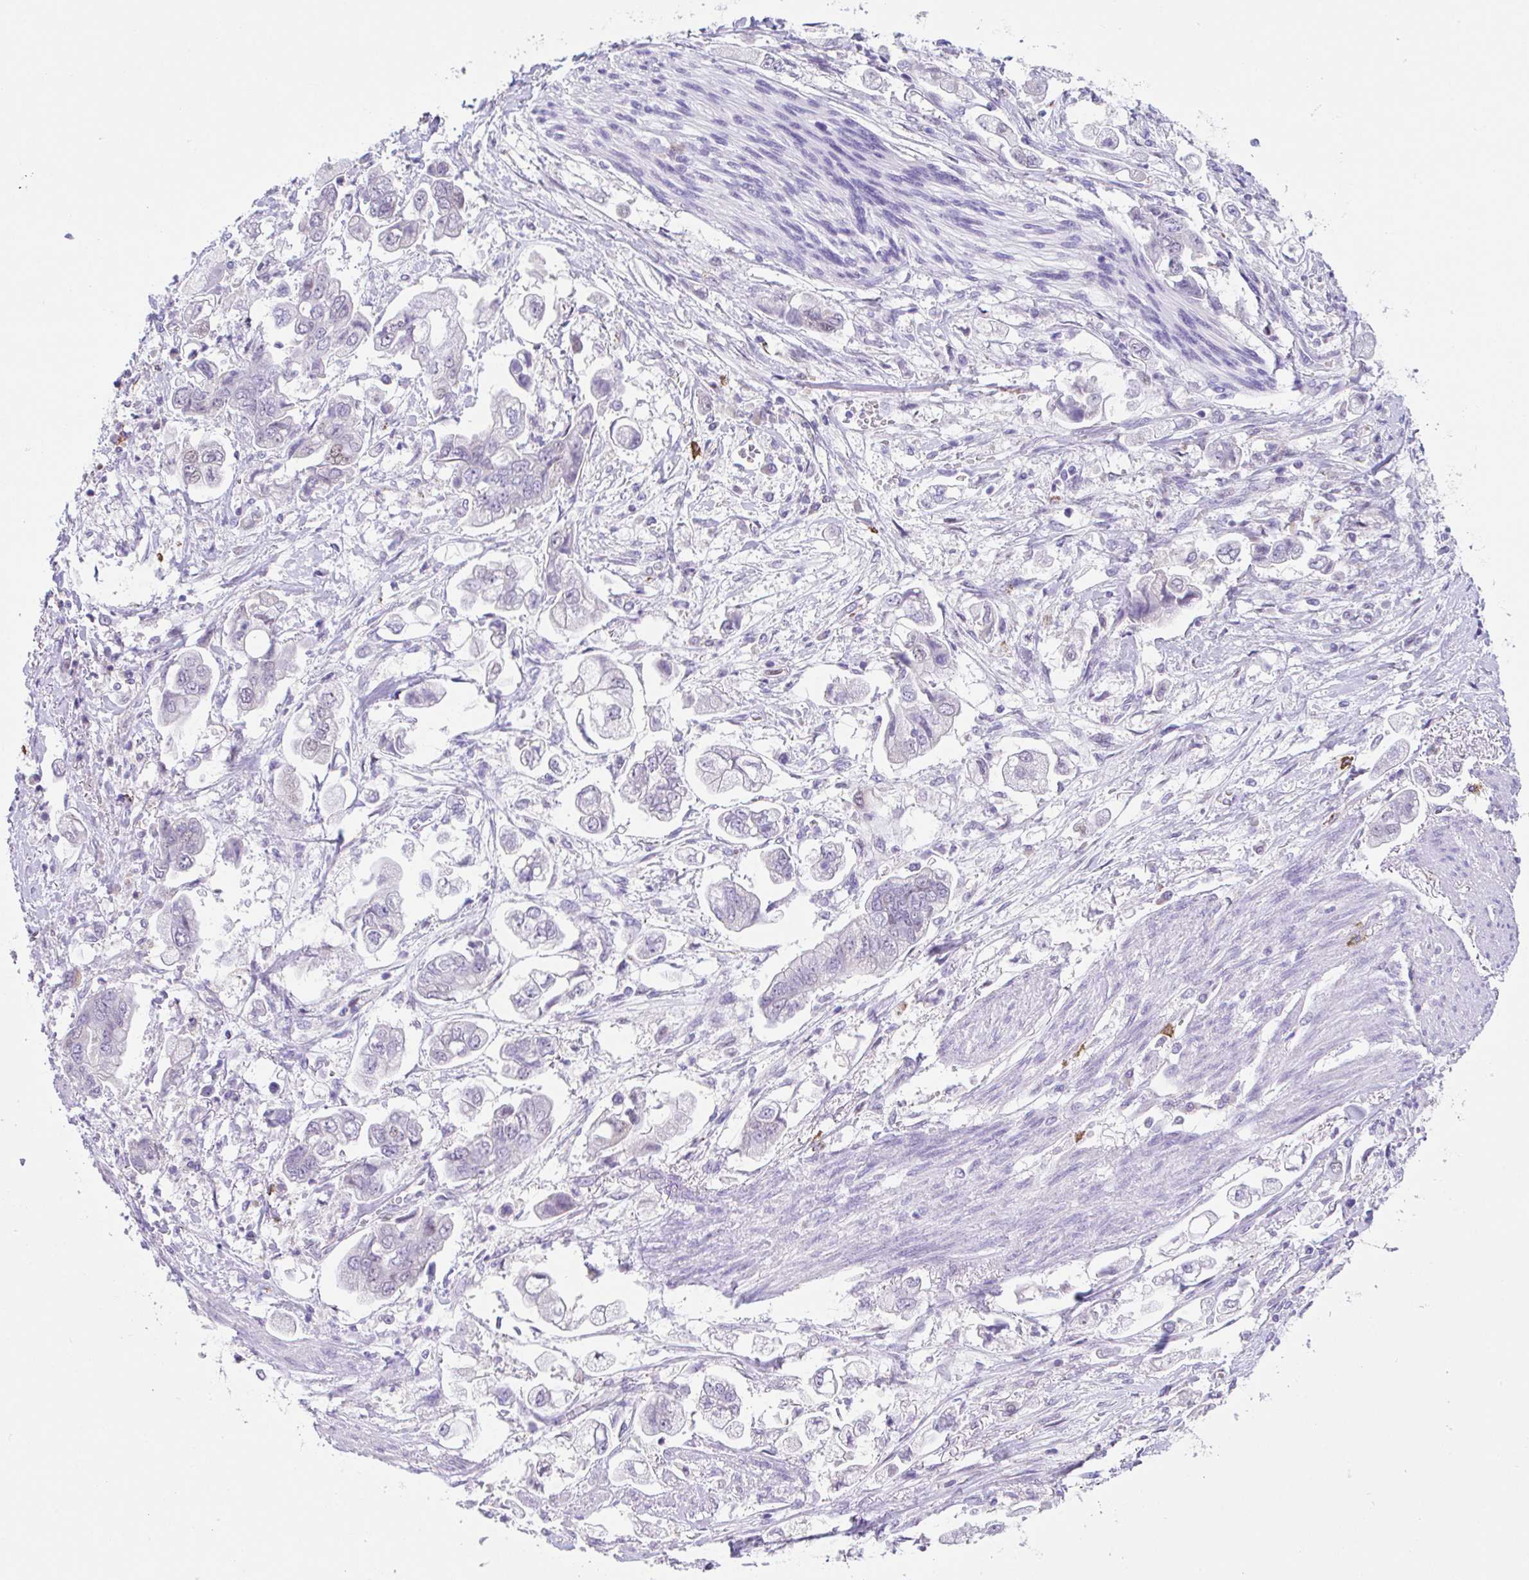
{"staining": {"intensity": "negative", "quantity": "none", "location": "none"}, "tissue": "stomach cancer", "cell_type": "Tumor cells", "image_type": "cancer", "snomed": [{"axis": "morphology", "description": "Adenocarcinoma, NOS"}, {"axis": "topography", "description": "Stomach"}], "caption": "An IHC micrograph of stomach cancer is shown. There is no staining in tumor cells of stomach cancer. (DAB (3,3'-diaminobenzidine) IHC with hematoxylin counter stain).", "gene": "HACD4", "patient": {"sex": "male", "age": 62}}